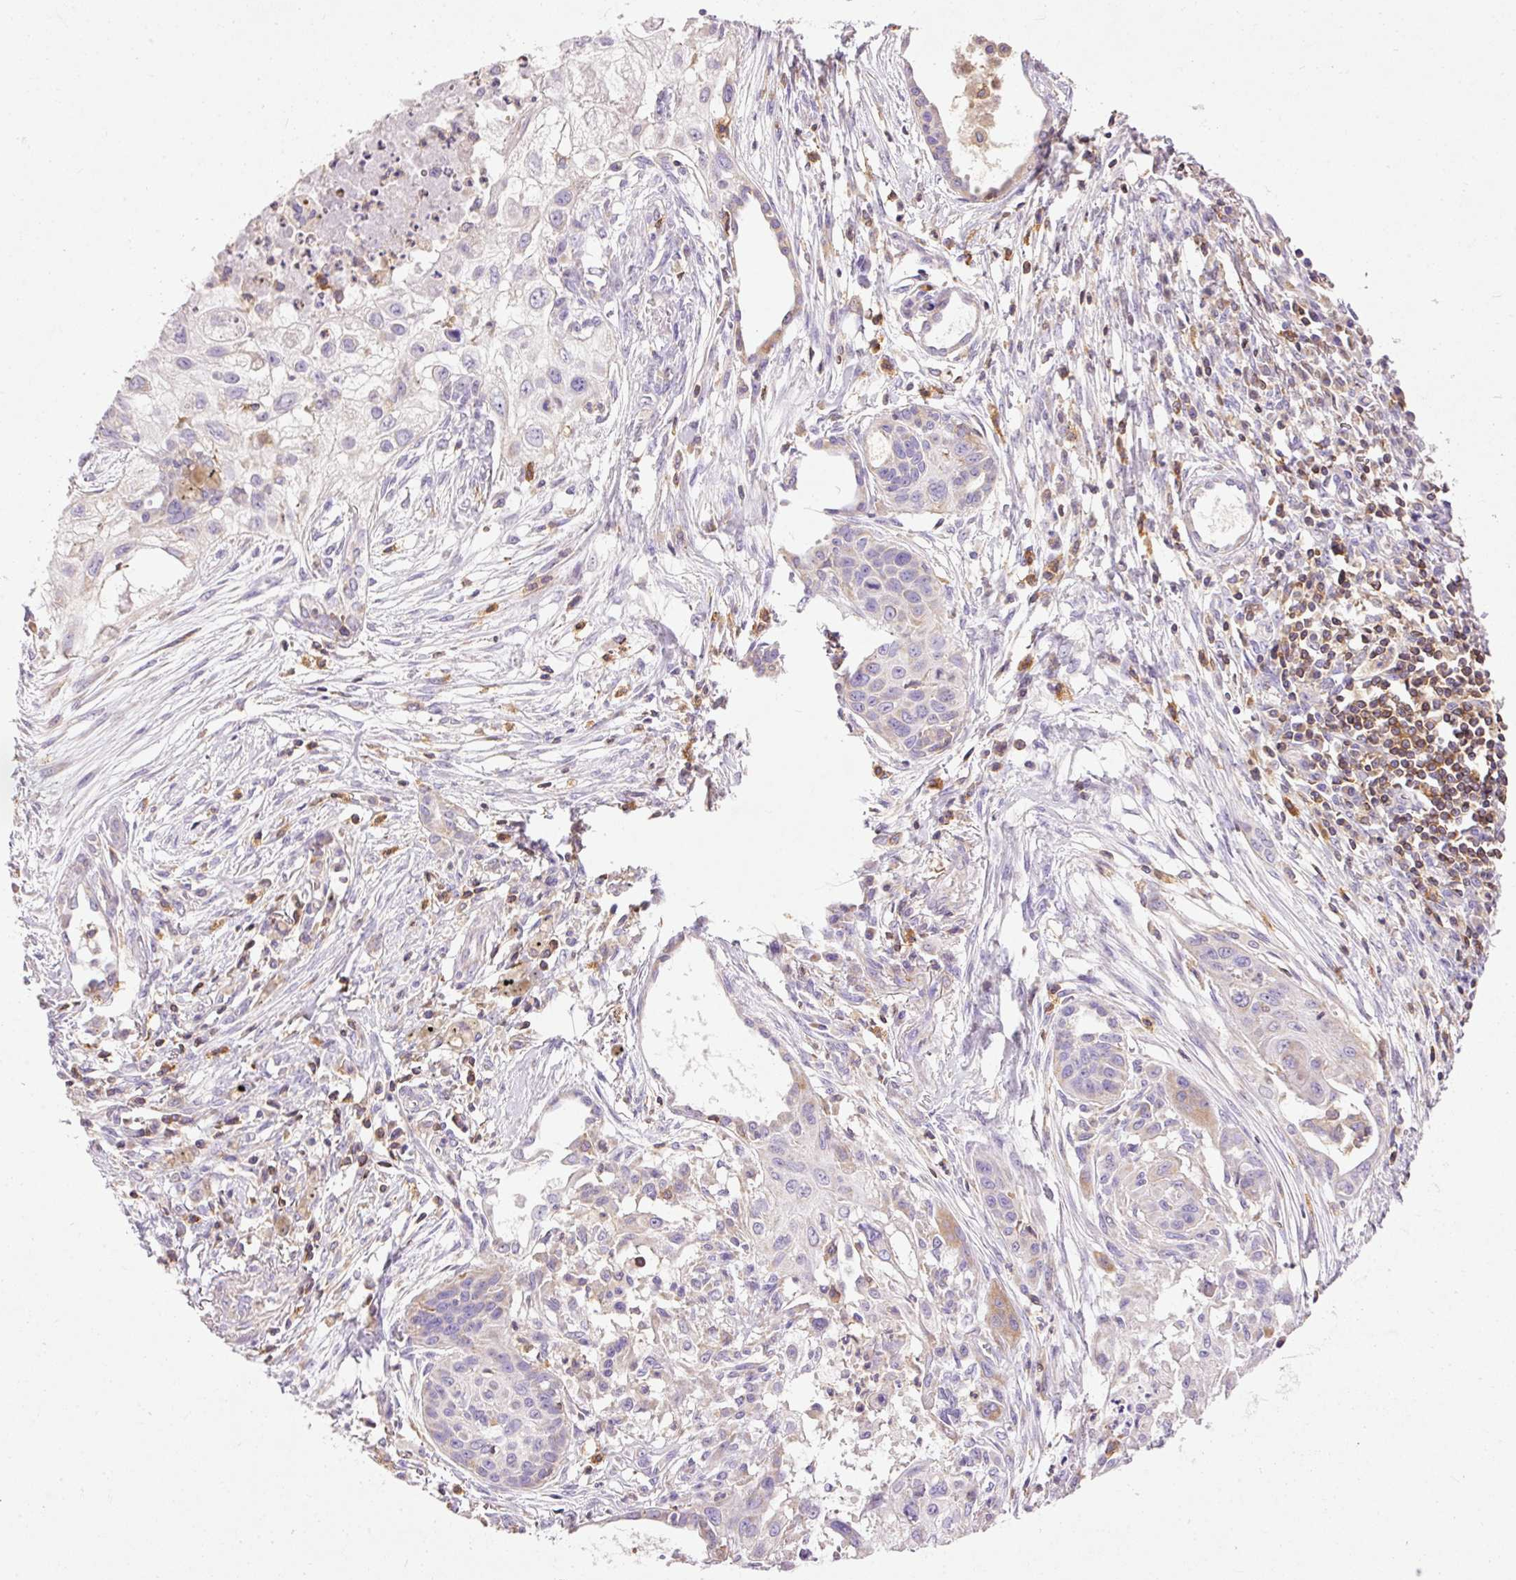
{"staining": {"intensity": "negative", "quantity": "none", "location": "none"}, "tissue": "lung cancer", "cell_type": "Tumor cells", "image_type": "cancer", "snomed": [{"axis": "morphology", "description": "Squamous cell carcinoma, NOS"}, {"axis": "topography", "description": "Lung"}], "caption": "Immunohistochemical staining of human lung cancer (squamous cell carcinoma) demonstrates no significant positivity in tumor cells.", "gene": "IMMT", "patient": {"sex": "male", "age": 71}}